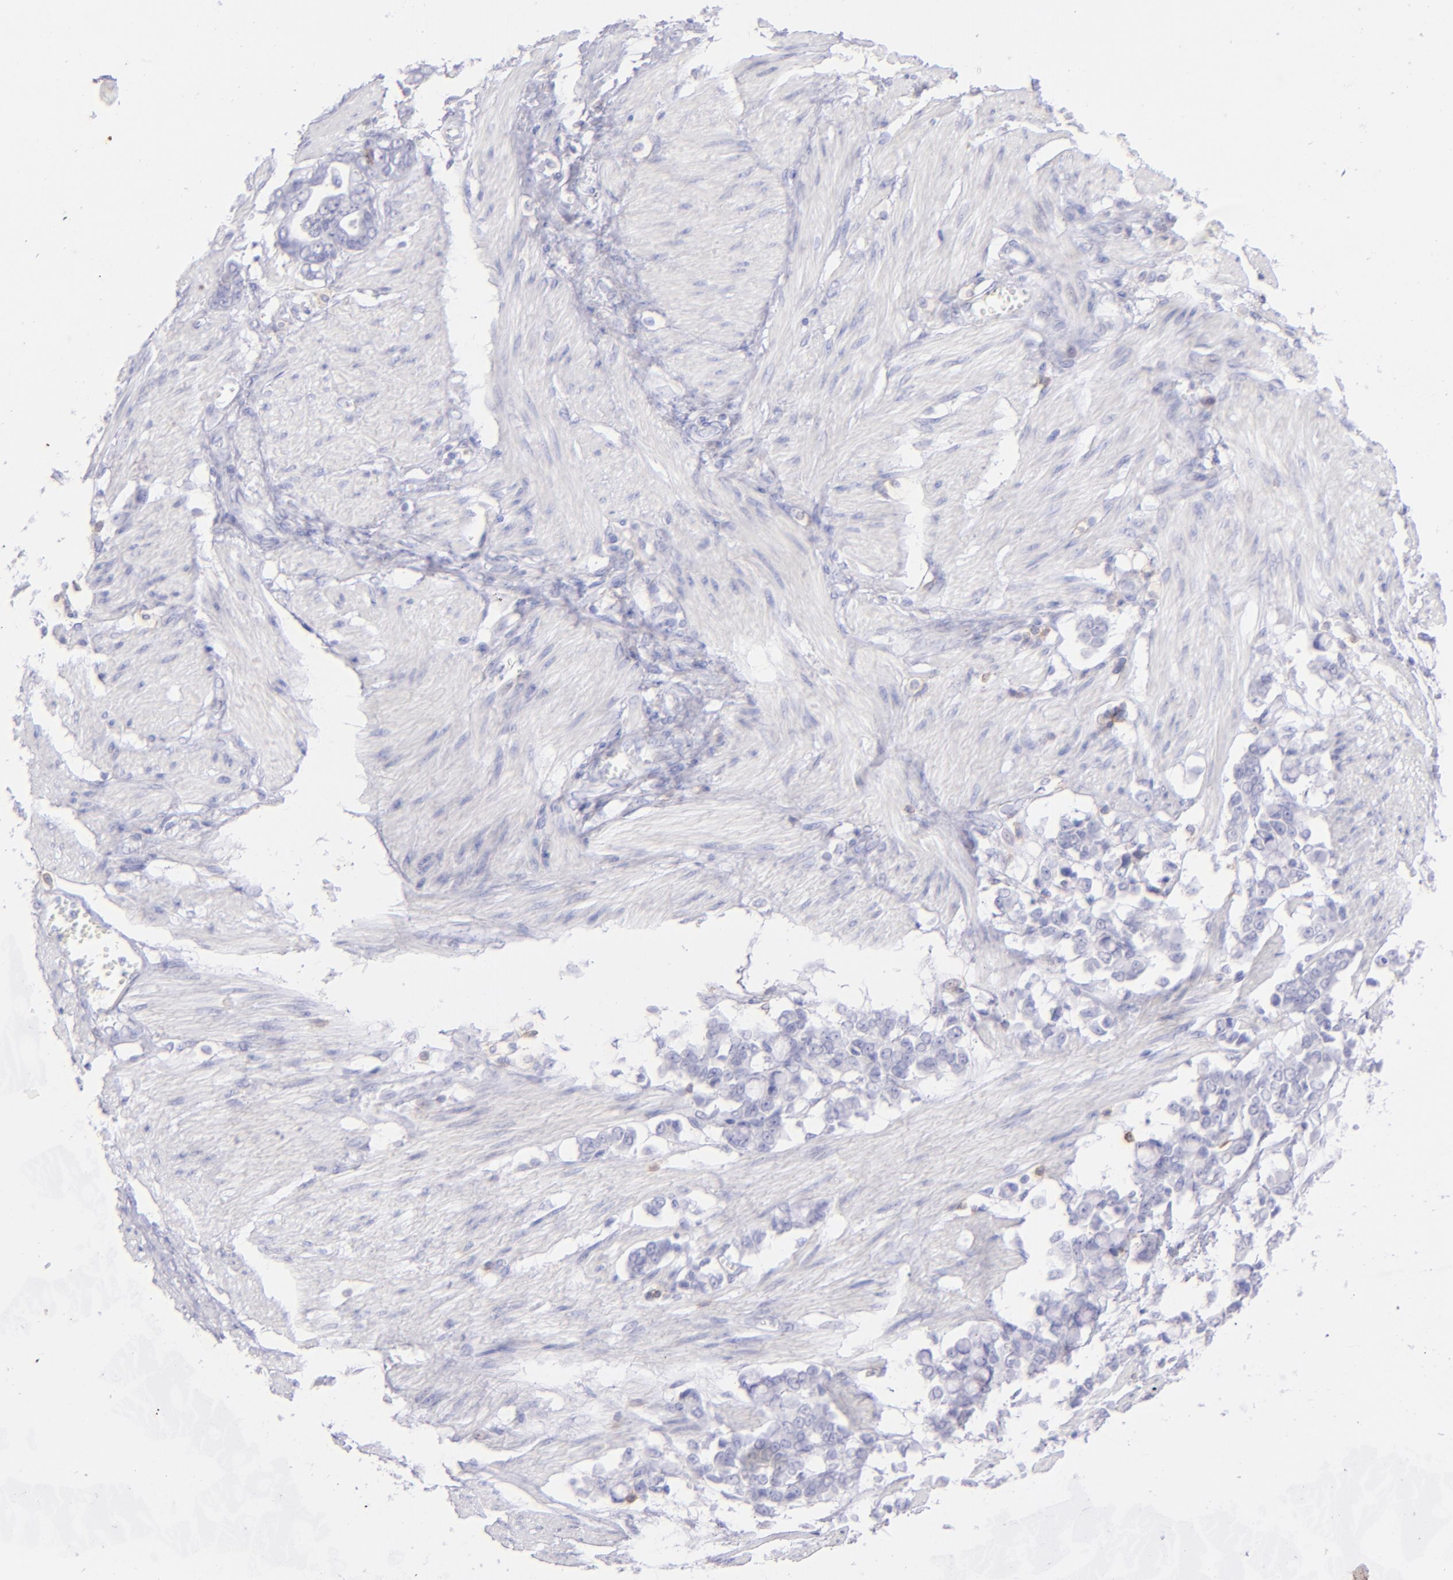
{"staining": {"intensity": "negative", "quantity": "none", "location": "none"}, "tissue": "stomach cancer", "cell_type": "Tumor cells", "image_type": "cancer", "snomed": [{"axis": "morphology", "description": "Adenocarcinoma, NOS"}, {"axis": "topography", "description": "Stomach"}], "caption": "This is a micrograph of IHC staining of stomach adenocarcinoma, which shows no expression in tumor cells.", "gene": "CD69", "patient": {"sex": "male", "age": 78}}